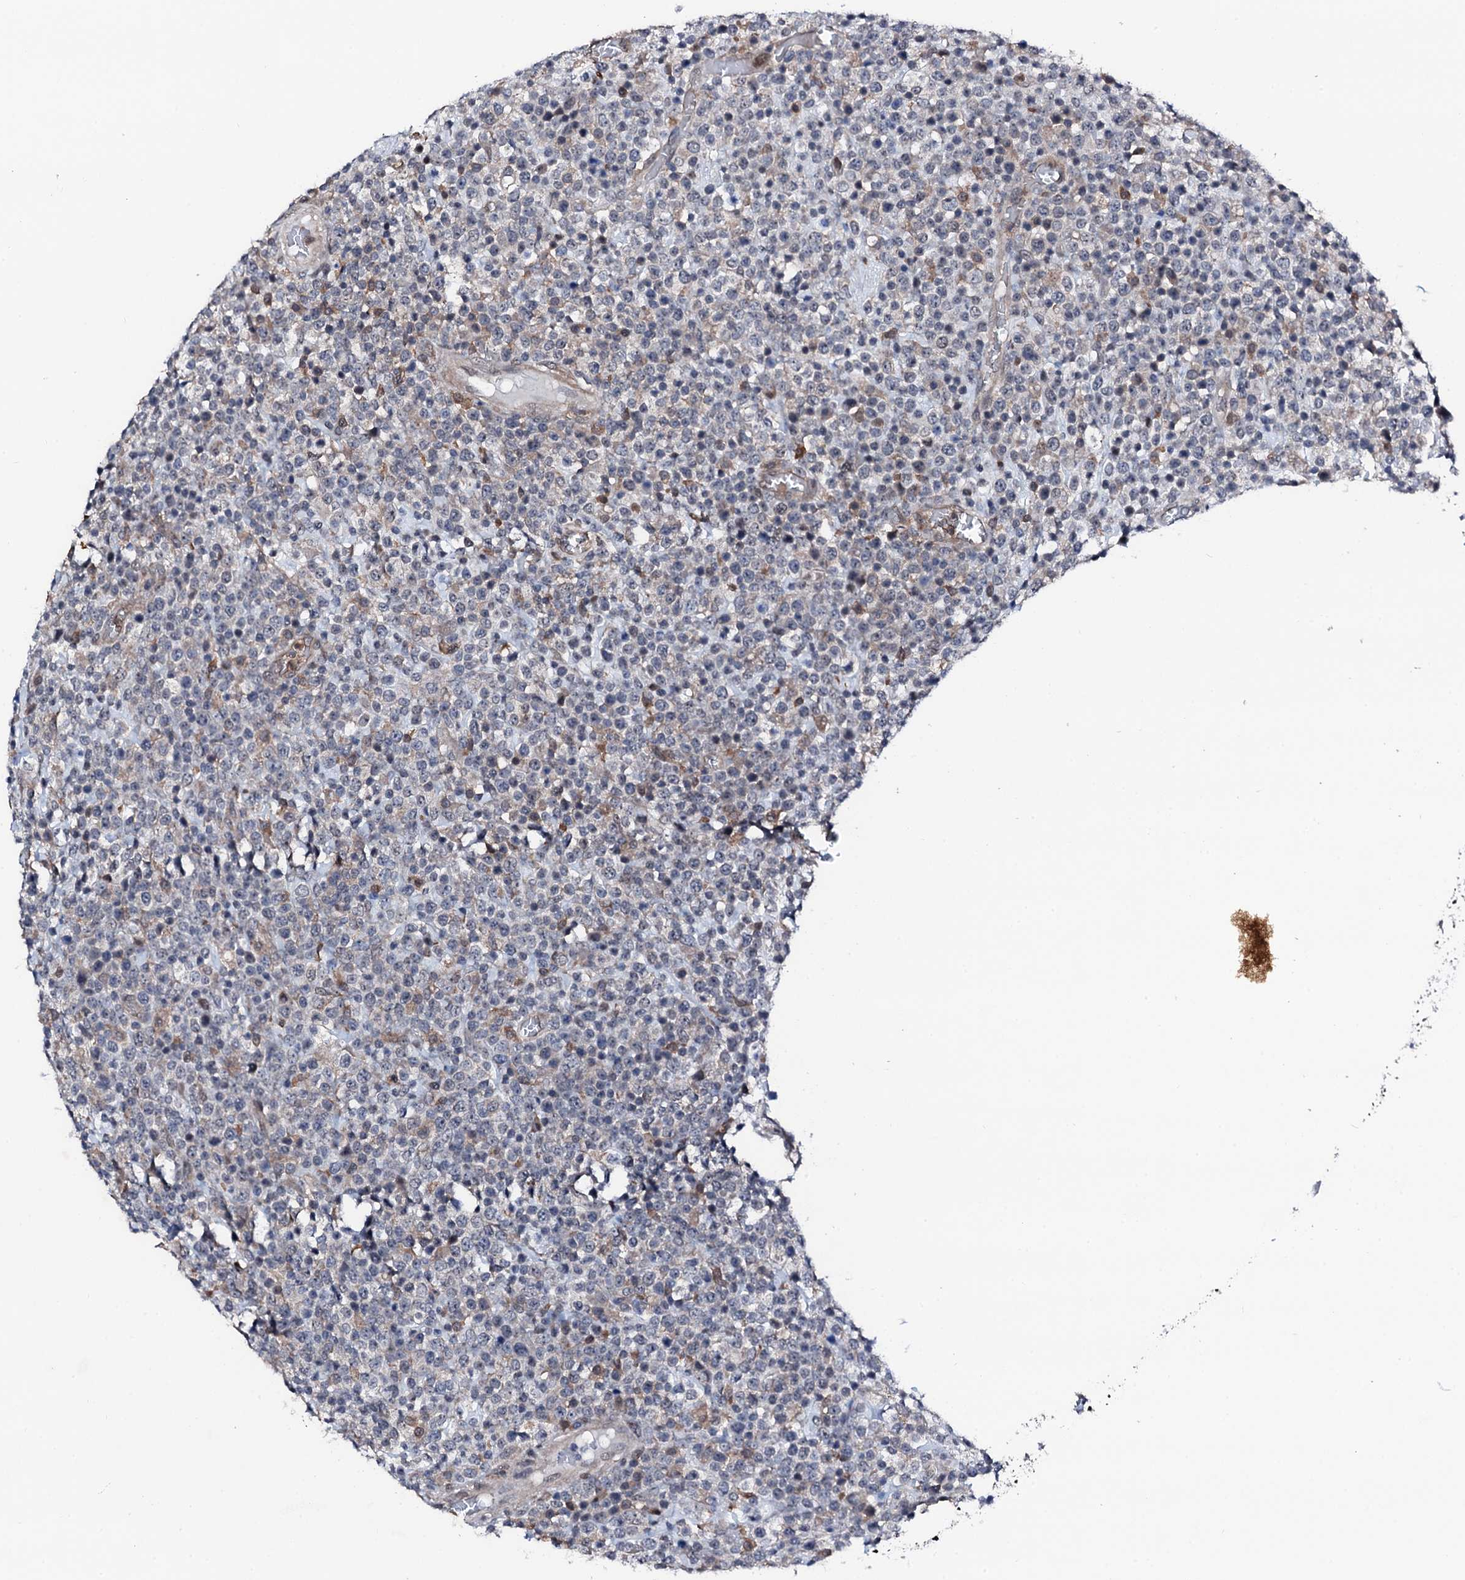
{"staining": {"intensity": "negative", "quantity": "none", "location": "none"}, "tissue": "lymphoma", "cell_type": "Tumor cells", "image_type": "cancer", "snomed": [{"axis": "morphology", "description": "Malignant lymphoma, non-Hodgkin's type, High grade"}, {"axis": "topography", "description": "Colon"}], "caption": "An immunohistochemistry (IHC) micrograph of malignant lymphoma, non-Hodgkin's type (high-grade) is shown. There is no staining in tumor cells of malignant lymphoma, non-Hodgkin's type (high-grade).", "gene": "TRAFD1", "patient": {"sex": "female", "age": 53}}